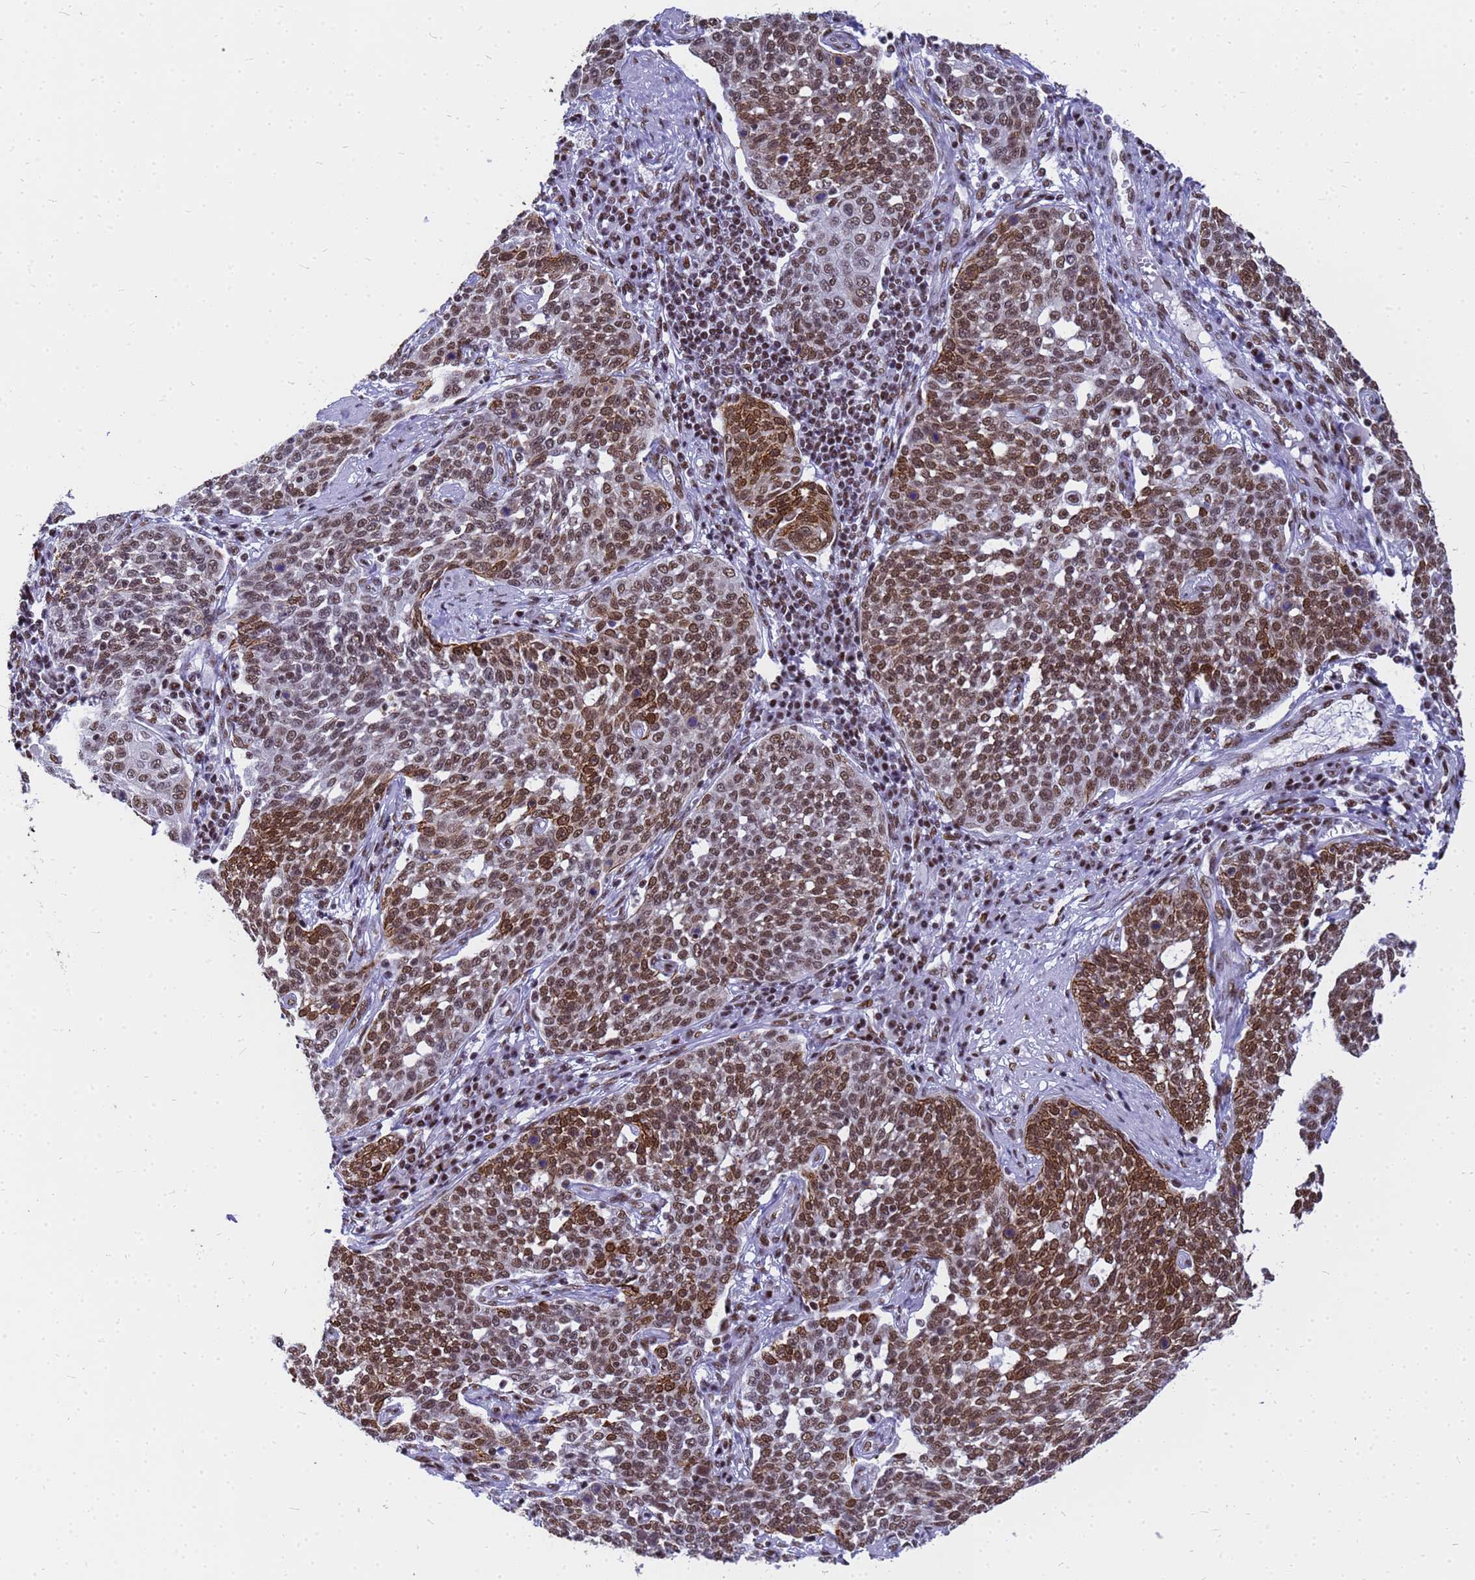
{"staining": {"intensity": "strong", "quantity": ">75%", "location": "nuclear"}, "tissue": "cervical cancer", "cell_type": "Tumor cells", "image_type": "cancer", "snomed": [{"axis": "morphology", "description": "Squamous cell carcinoma, NOS"}, {"axis": "topography", "description": "Cervix"}], "caption": "Protein staining displays strong nuclear staining in about >75% of tumor cells in cervical cancer.", "gene": "SART3", "patient": {"sex": "female", "age": 34}}